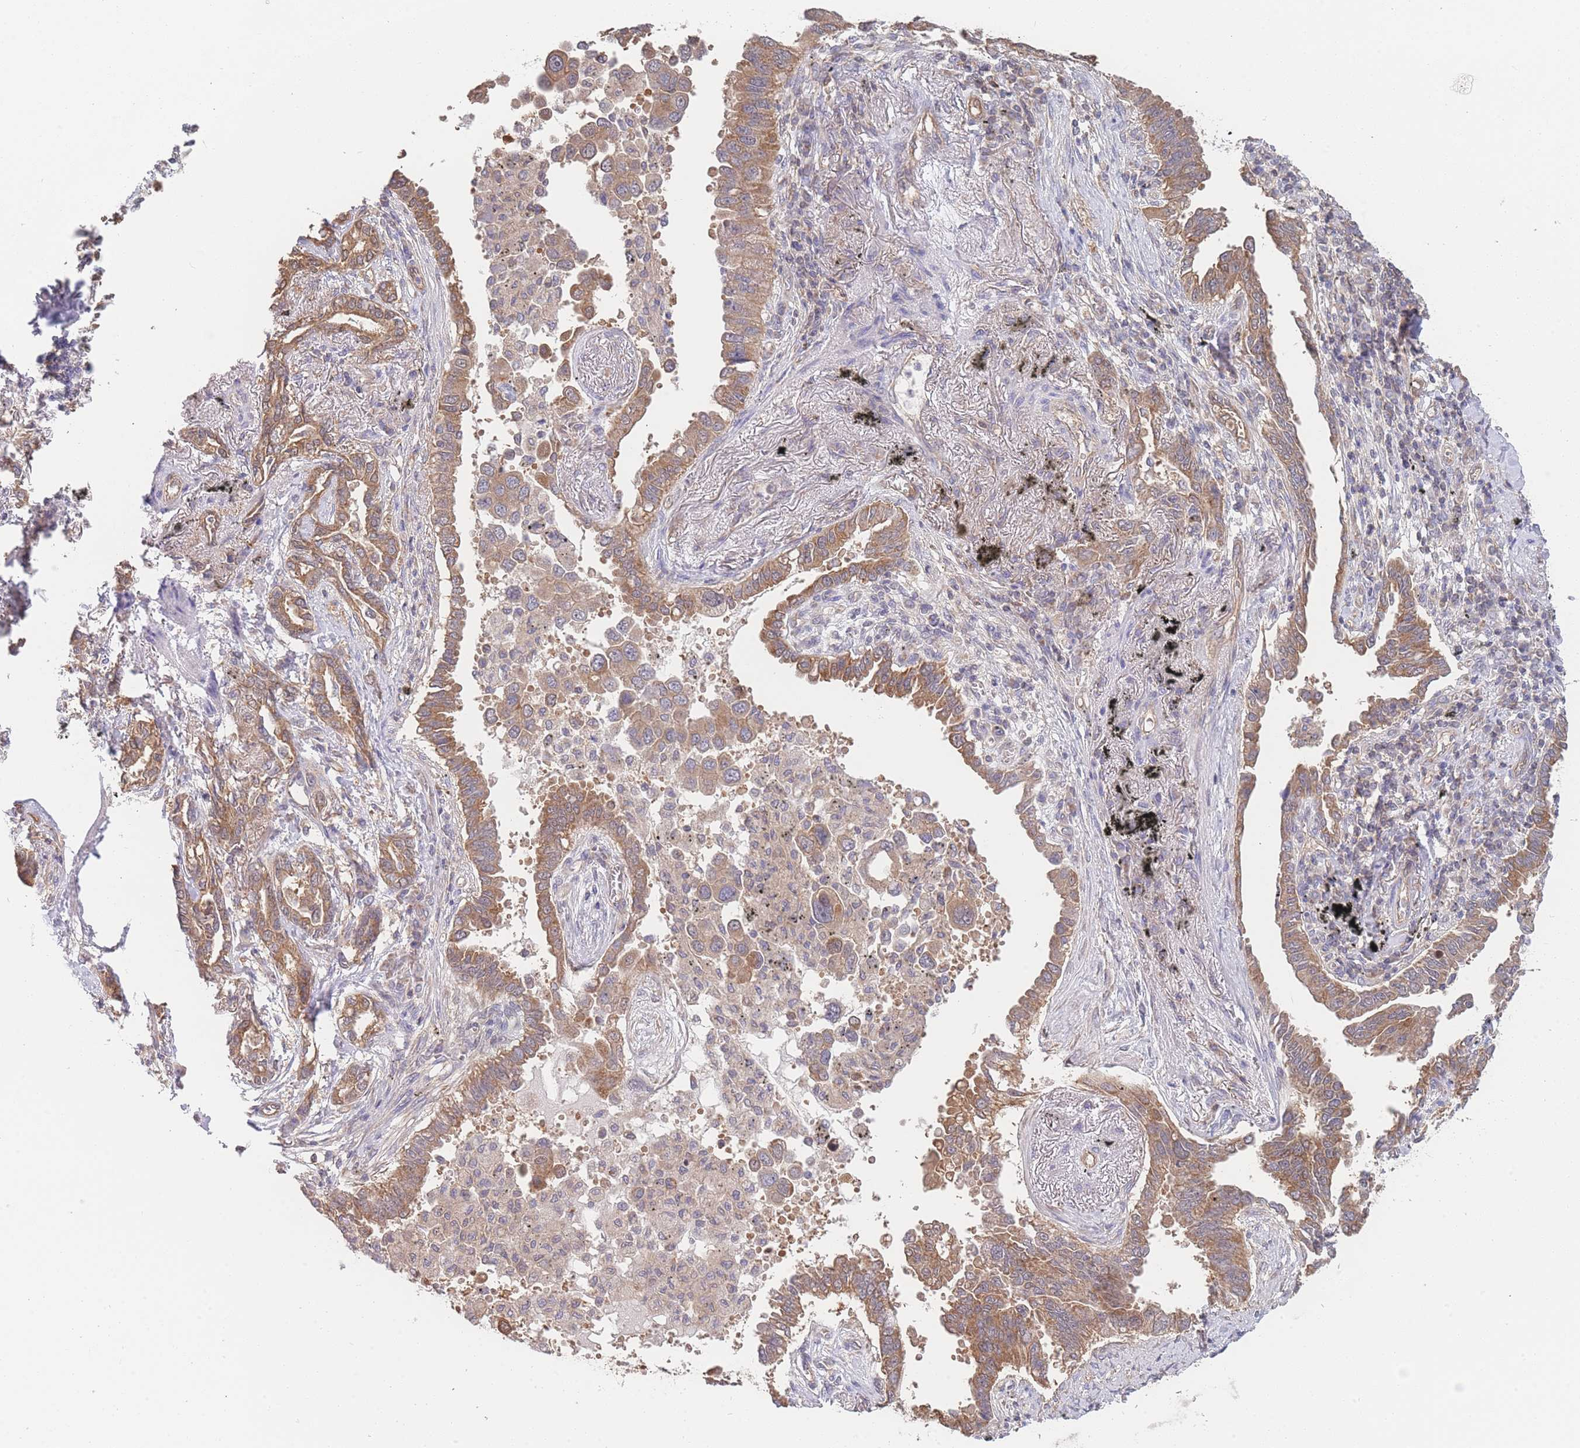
{"staining": {"intensity": "moderate", "quantity": ">75%", "location": "cytoplasmic/membranous"}, "tissue": "lung cancer", "cell_type": "Tumor cells", "image_type": "cancer", "snomed": [{"axis": "morphology", "description": "Adenocarcinoma, NOS"}, {"axis": "topography", "description": "Lung"}], "caption": "Moderate cytoplasmic/membranous staining for a protein is identified in approximately >75% of tumor cells of lung cancer using immunohistochemistry.", "gene": "MRPS18B", "patient": {"sex": "male", "age": 67}}